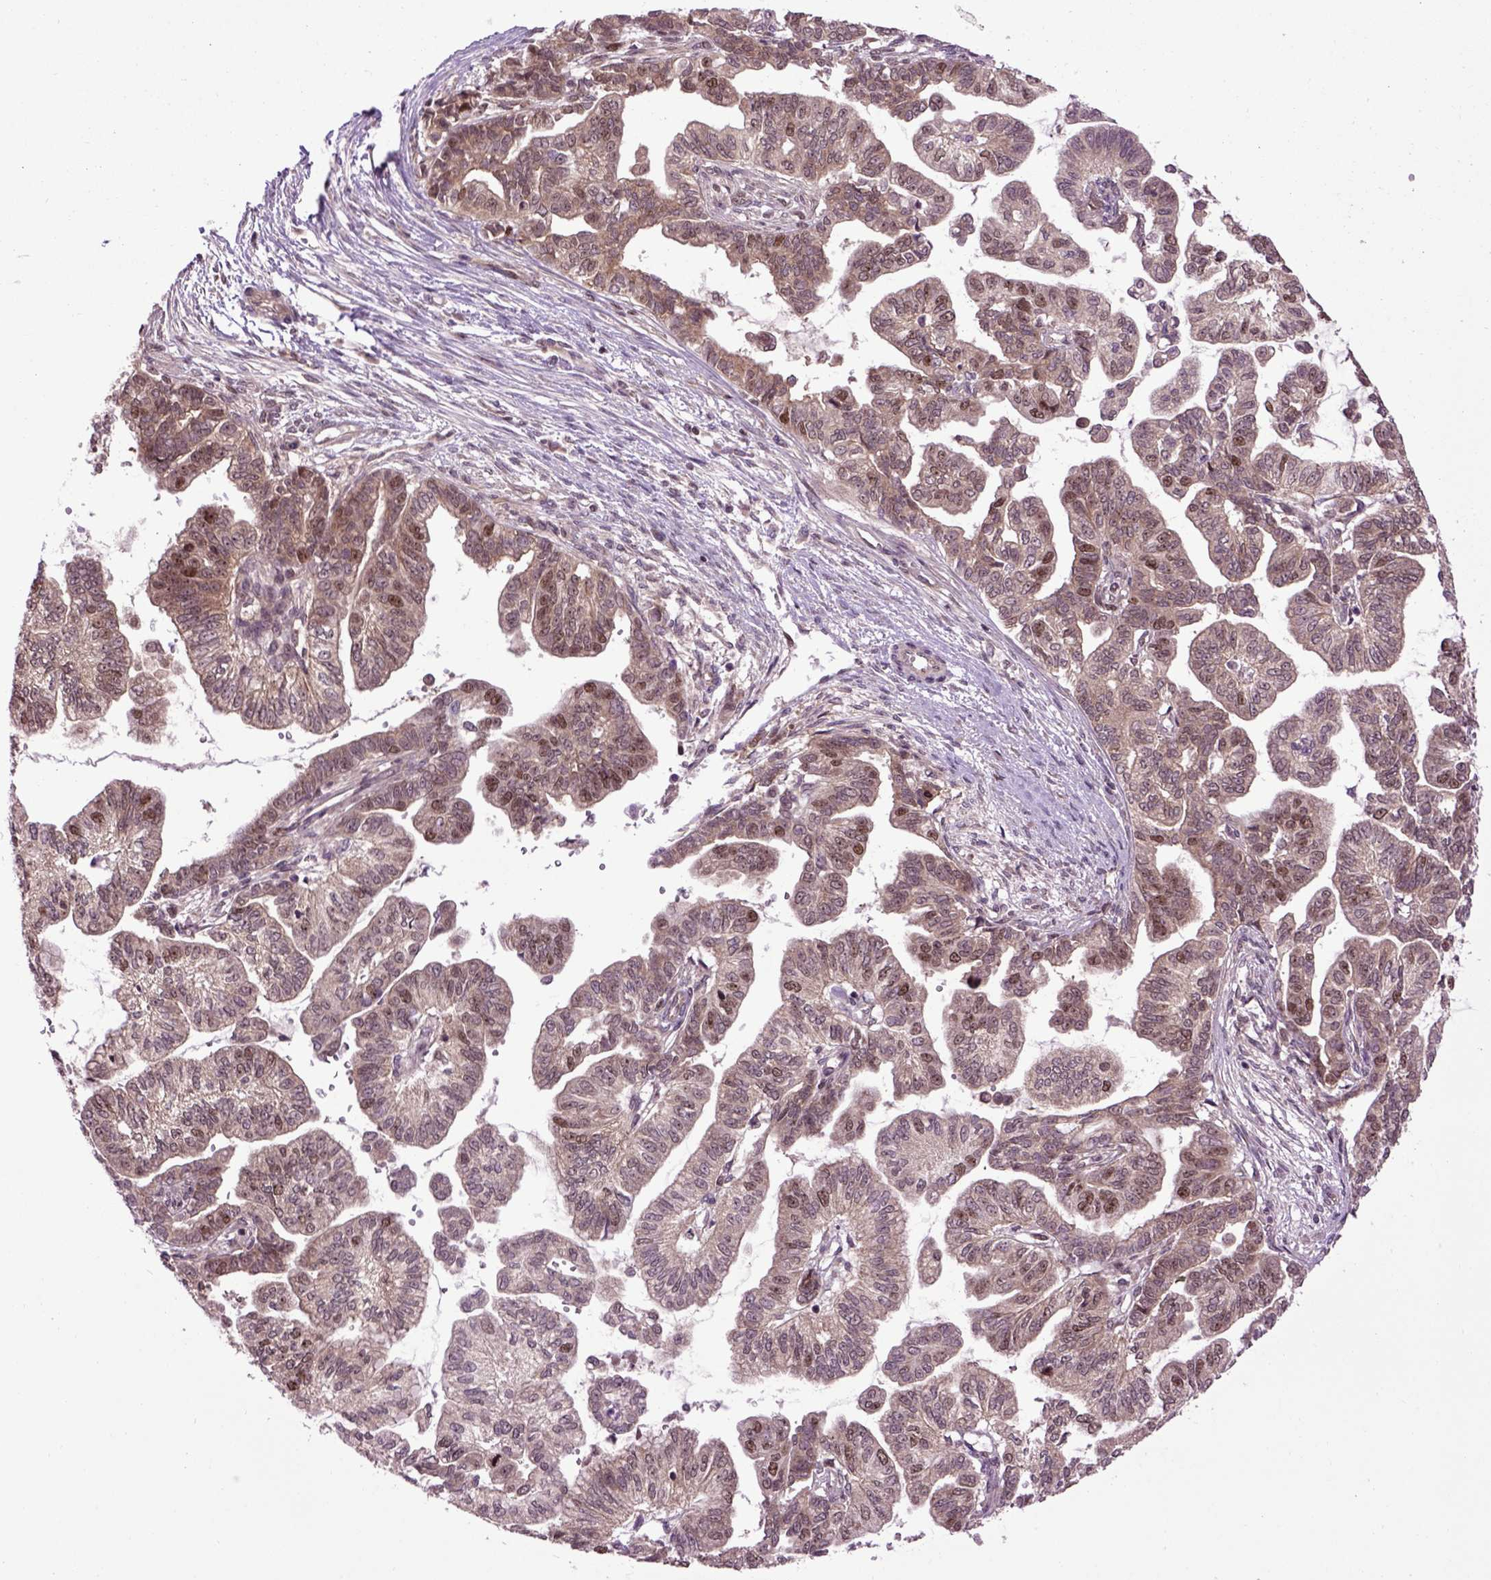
{"staining": {"intensity": "moderate", "quantity": ">75%", "location": "cytoplasmic/membranous,nuclear"}, "tissue": "stomach cancer", "cell_type": "Tumor cells", "image_type": "cancer", "snomed": [{"axis": "morphology", "description": "Adenocarcinoma, NOS"}, {"axis": "topography", "description": "Stomach"}], "caption": "Brown immunohistochemical staining in human stomach adenocarcinoma demonstrates moderate cytoplasmic/membranous and nuclear expression in approximately >75% of tumor cells.", "gene": "WDR48", "patient": {"sex": "male", "age": 83}}